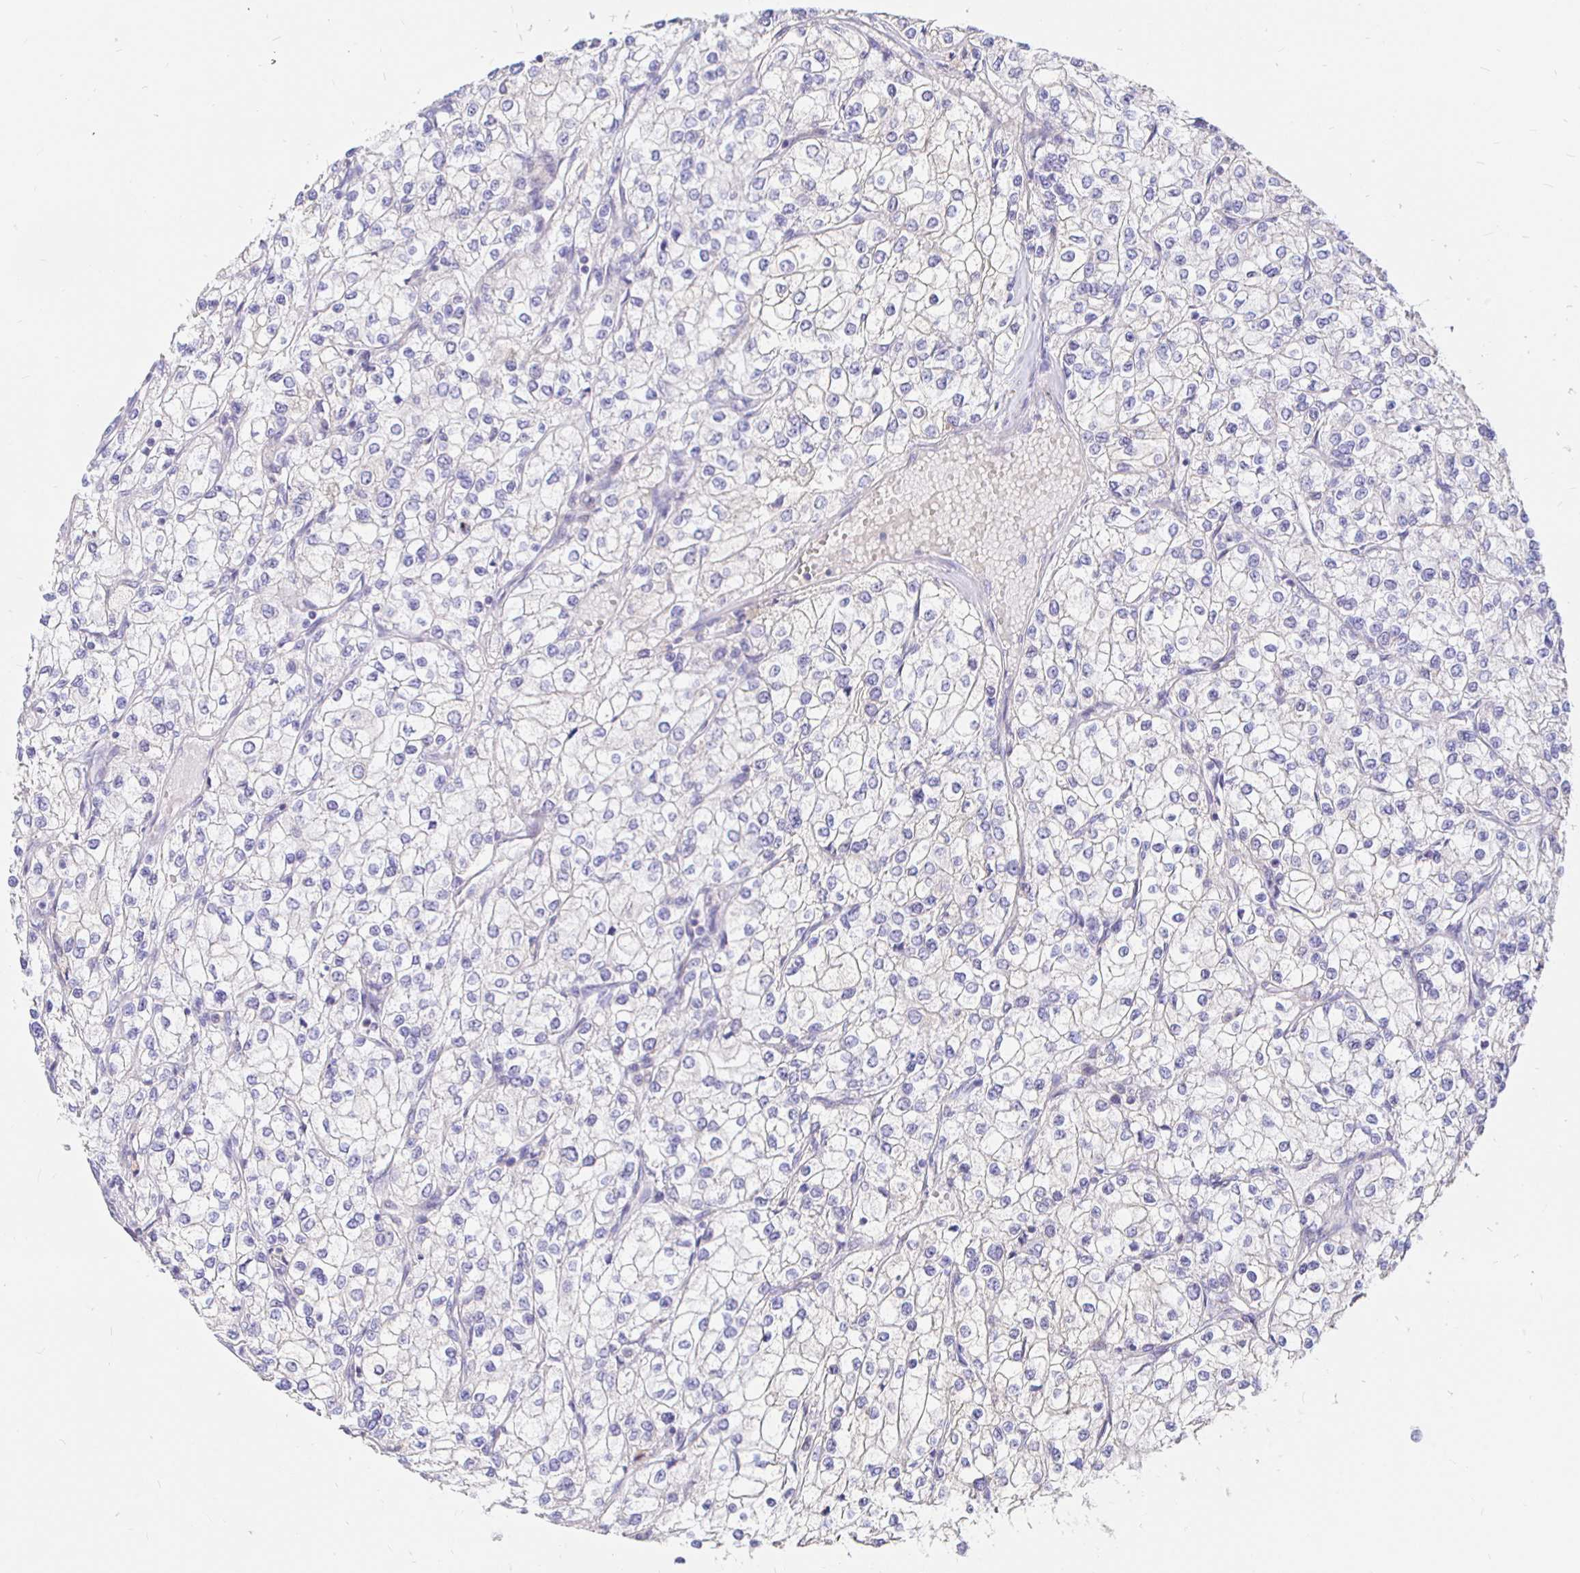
{"staining": {"intensity": "negative", "quantity": "none", "location": "none"}, "tissue": "renal cancer", "cell_type": "Tumor cells", "image_type": "cancer", "snomed": [{"axis": "morphology", "description": "Adenocarcinoma, NOS"}, {"axis": "topography", "description": "Kidney"}], "caption": "The image exhibits no staining of tumor cells in renal adenocarcinoma.", "gene": "NECAB1", "patient": {"sex": "male", "age": 80}}